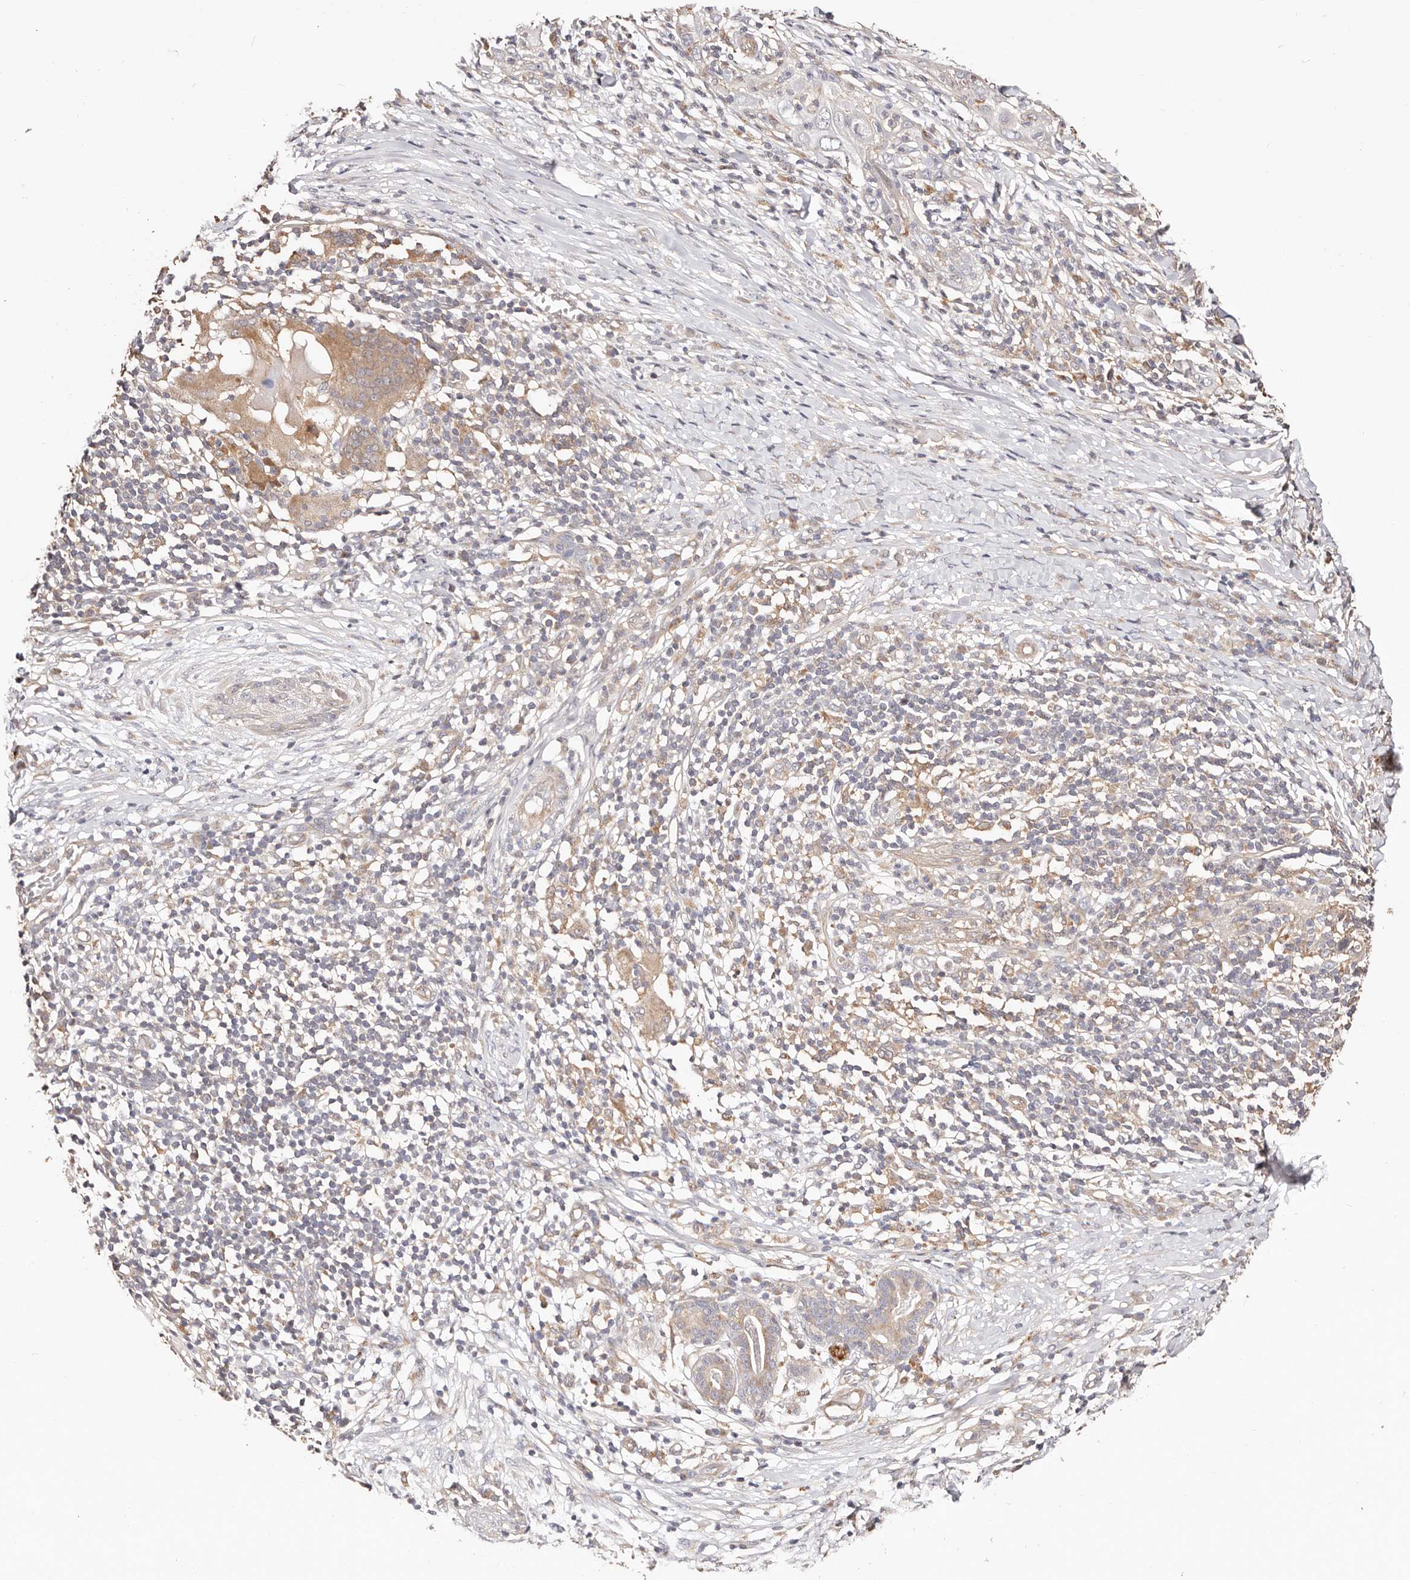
{"staining": {"intensity": "negative", "quantity": "none", "location": "none"}, "tissue": "skin cancer", "cell_type": "Tumor cells", "image_type": "cancer", "snomed": [{"axis": "morphology", "description": "Squamous cell carcinoma, NOS"}, {"axis": "topography", "description": "Skin"}], "caption": "High power microscopy histopathology image of an IHC image of skin squamous cell carcinoma, revealing no significant staining in tumor cells.", "gene": "MAPK1", "patient": {"sex": "female", "age": 88}}